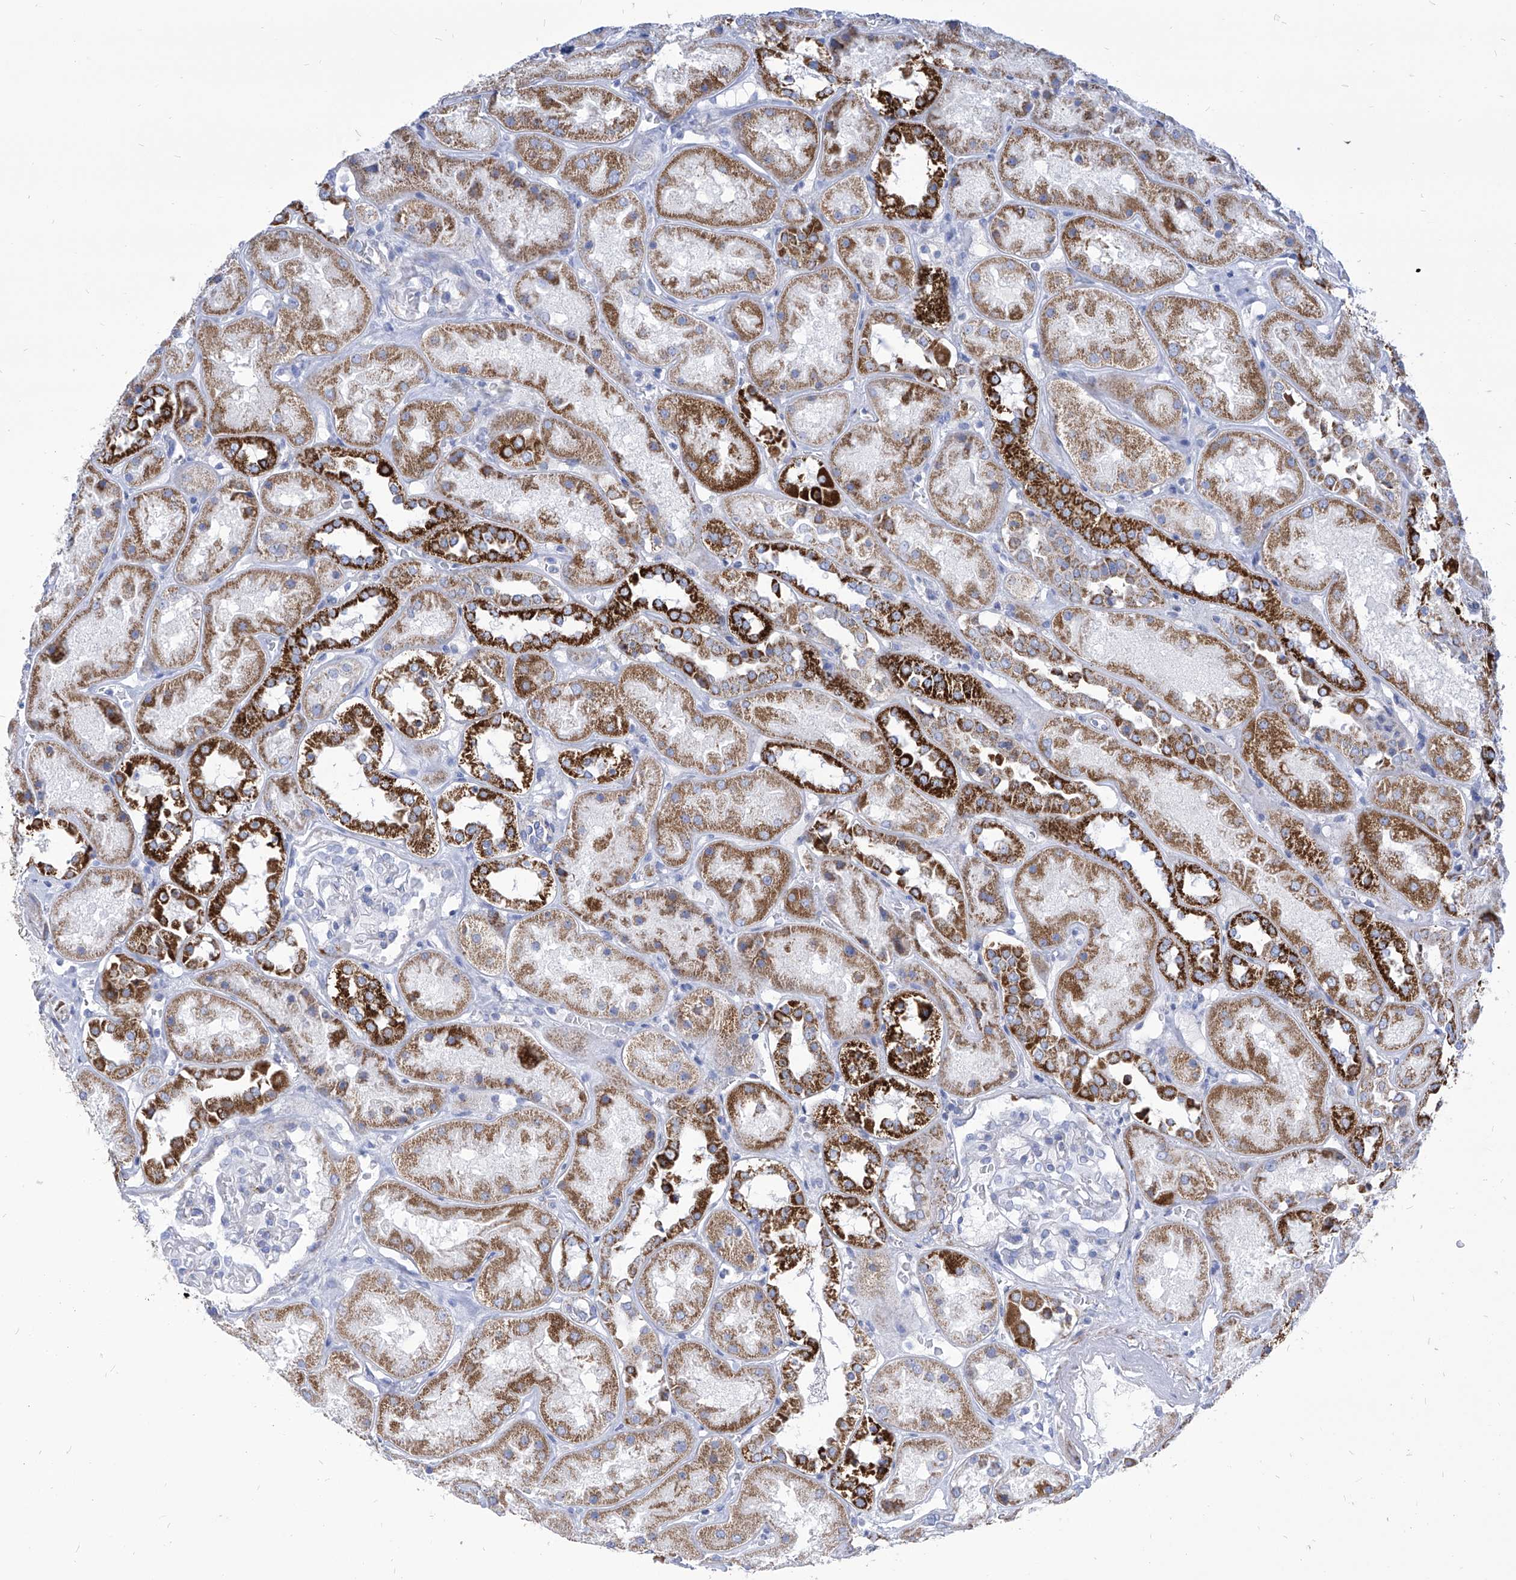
{"staining": {"intensity": "negative", "quantity": "none", "location": "none"}, "tissue": "kidney", "cell_type": "Cells in glomeruli", "image_type": "normal", "snomed": [{"axis": "morphology", "description": "Normal tissue, NOS"}, {"axis": "topography", "description": "Kidney"}], "caption": "Image shows no protein positivity in cells in glomeruli of unremarkable kidney.", "gene": "COQ3", "patient": {"sex": "male", "age": 70}}